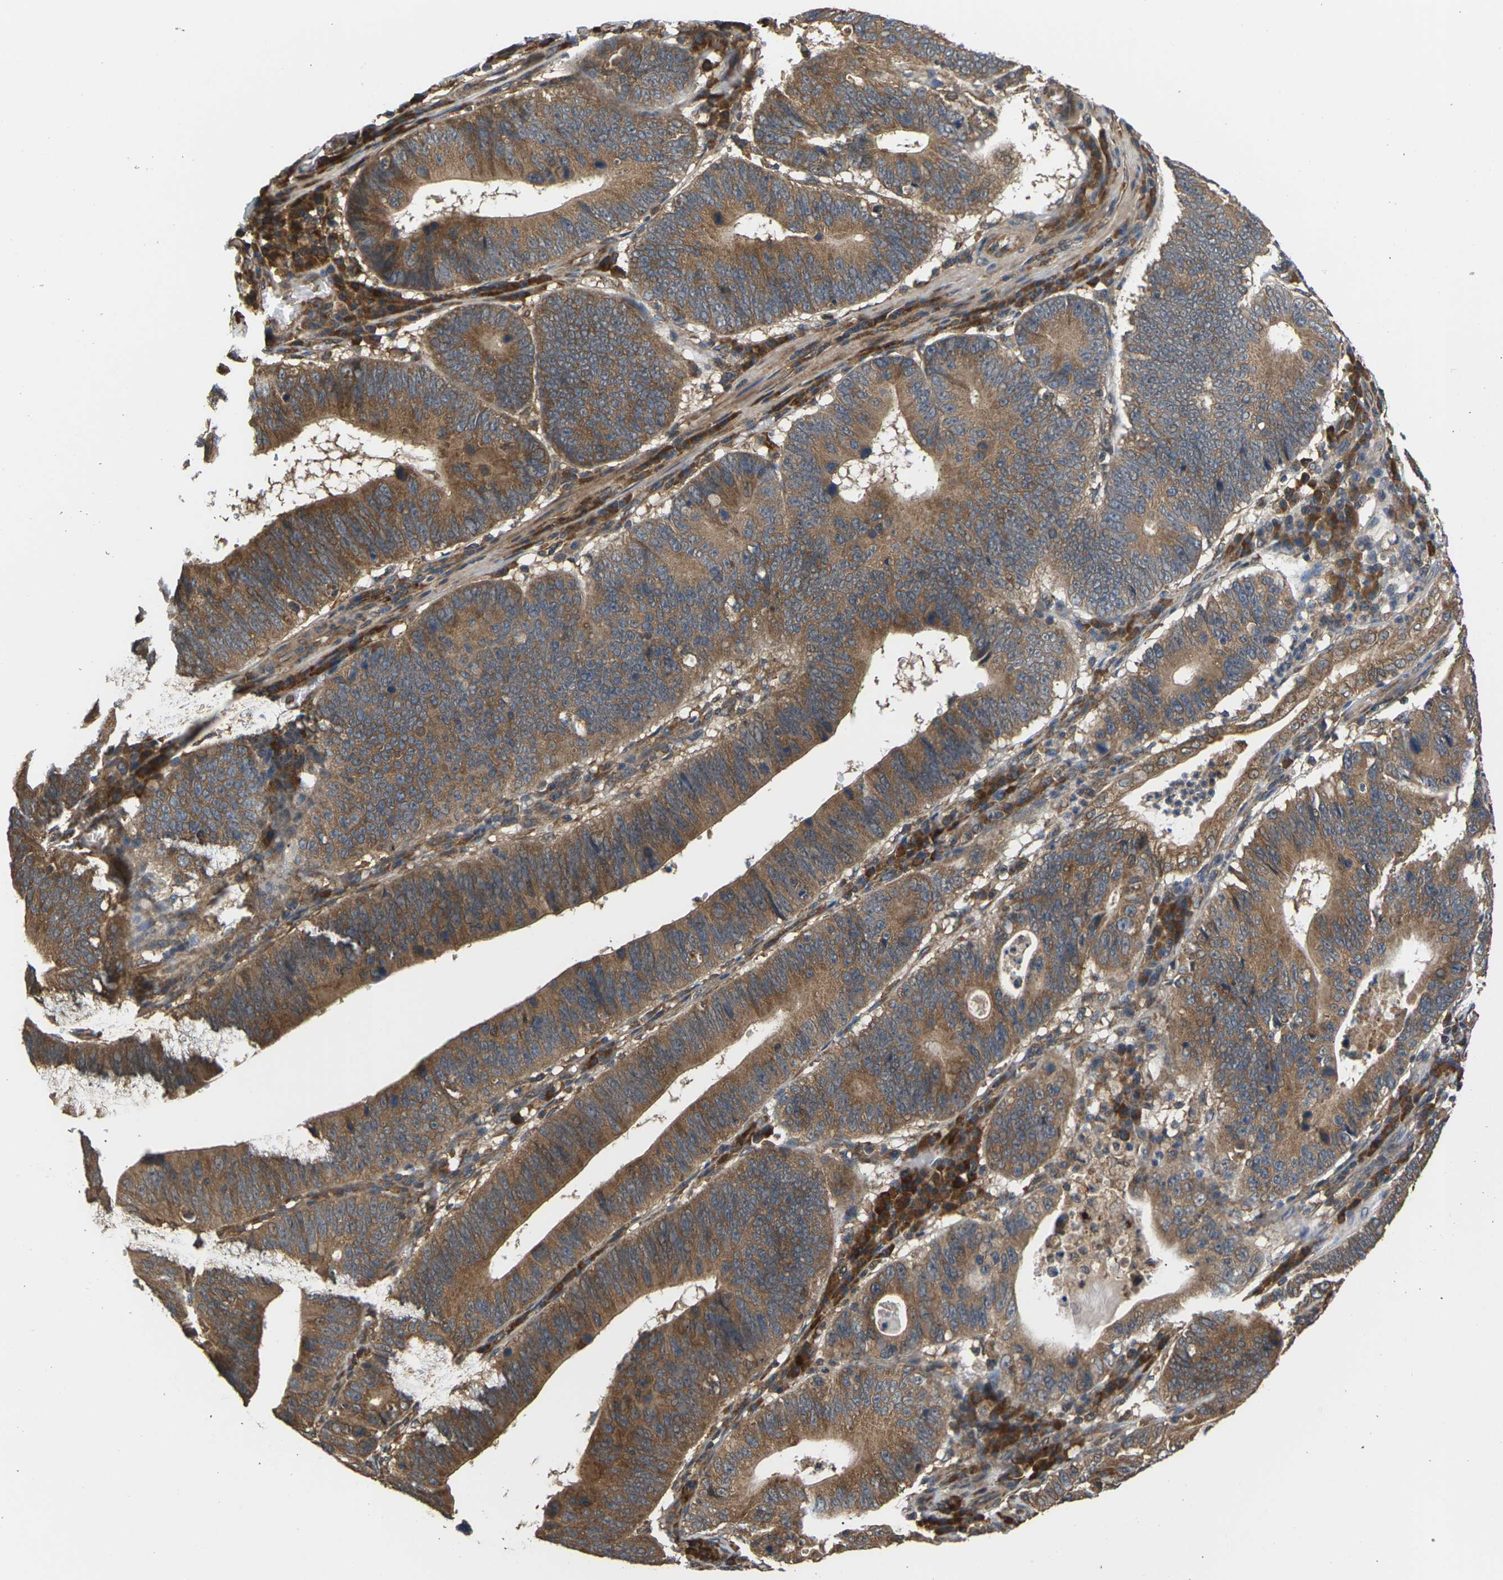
{"staining": {"intensity": "moderate", "quantity": ">75%", "location": "cytoplasmic/membranous"}, "tissue": "stomach cancer", "cell_type": "Tumor cells", "image_type": "cancer", "snomed": [{"axis": "morphology", "description": "Adenocarcinoma, NOS"}, {"axis": "topography", "description": "Stomach"}], "caption": "Stomach adenocarcinoma stained with immunohistochemistry (IHC) displays moderate cytoplasmic/membranous staining in about >75% of tumor cells.", "gene": "NRAS", "patient": {"sex": "male", "age": 59}}